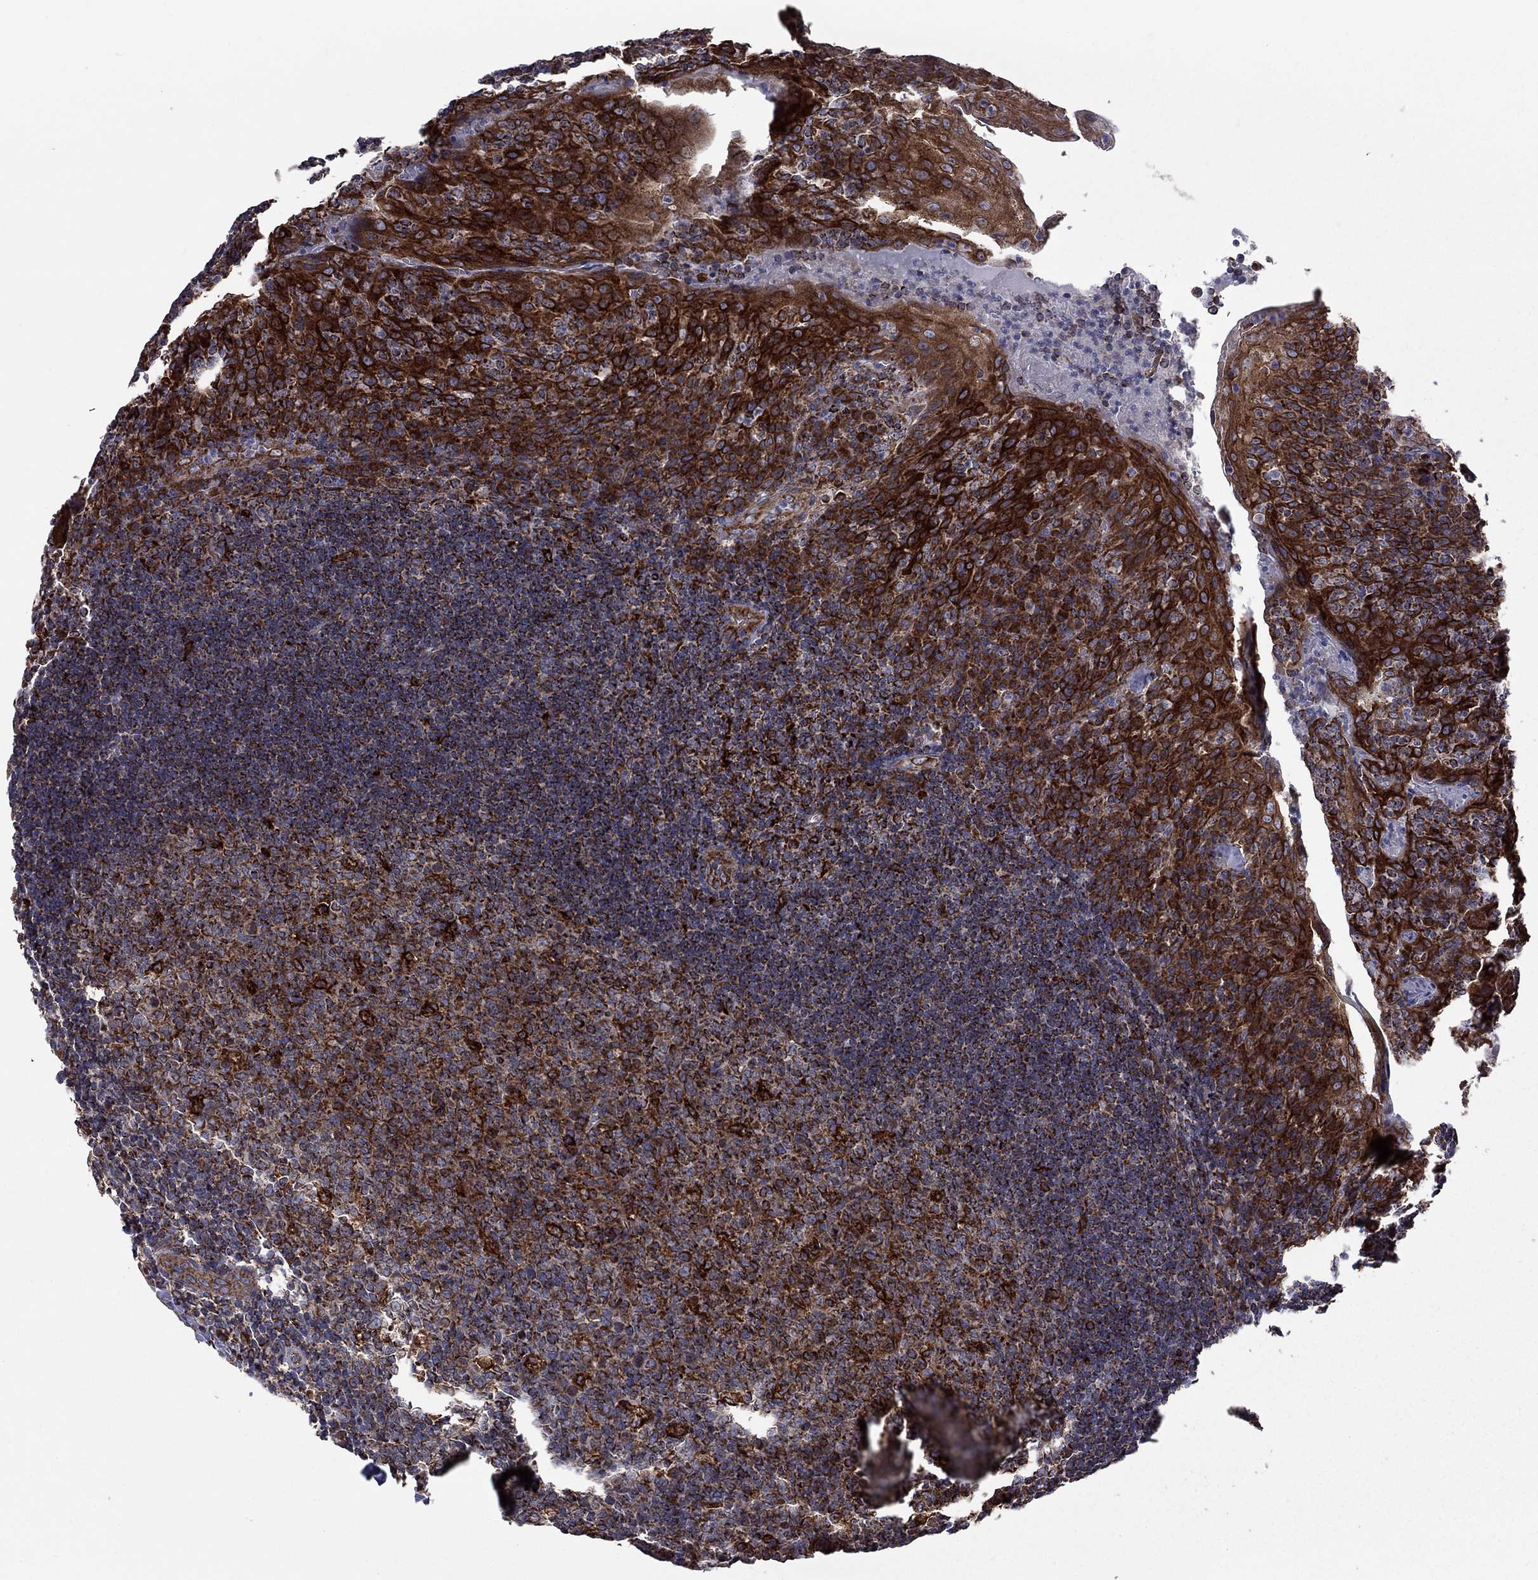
{"staining": {"intensity": "strong", "quantity": "25%-75%", "location": "cytoplasmic/membranous"}, "tissue": "tonsil", "cell_type": "Germinal center cells", "image_type": "normal", "snomed": [{"axis": "morphology", "description": "Normal tissue, NOS"}, {"axis": "topography", "description": "Tonsil"}], "caption": "Immunohistochemistry (IHC) photomicrograph of normal tonsil: tonsil stained using IHC reveals high levels of strong protein expression localized specifically in the cytoplasmic/membranous of germinal center cells, appearing as a cytoplasmic/membranous brown color.", "gene": "CLPTM1", "patient": {"sex": "male", "age": 17}}